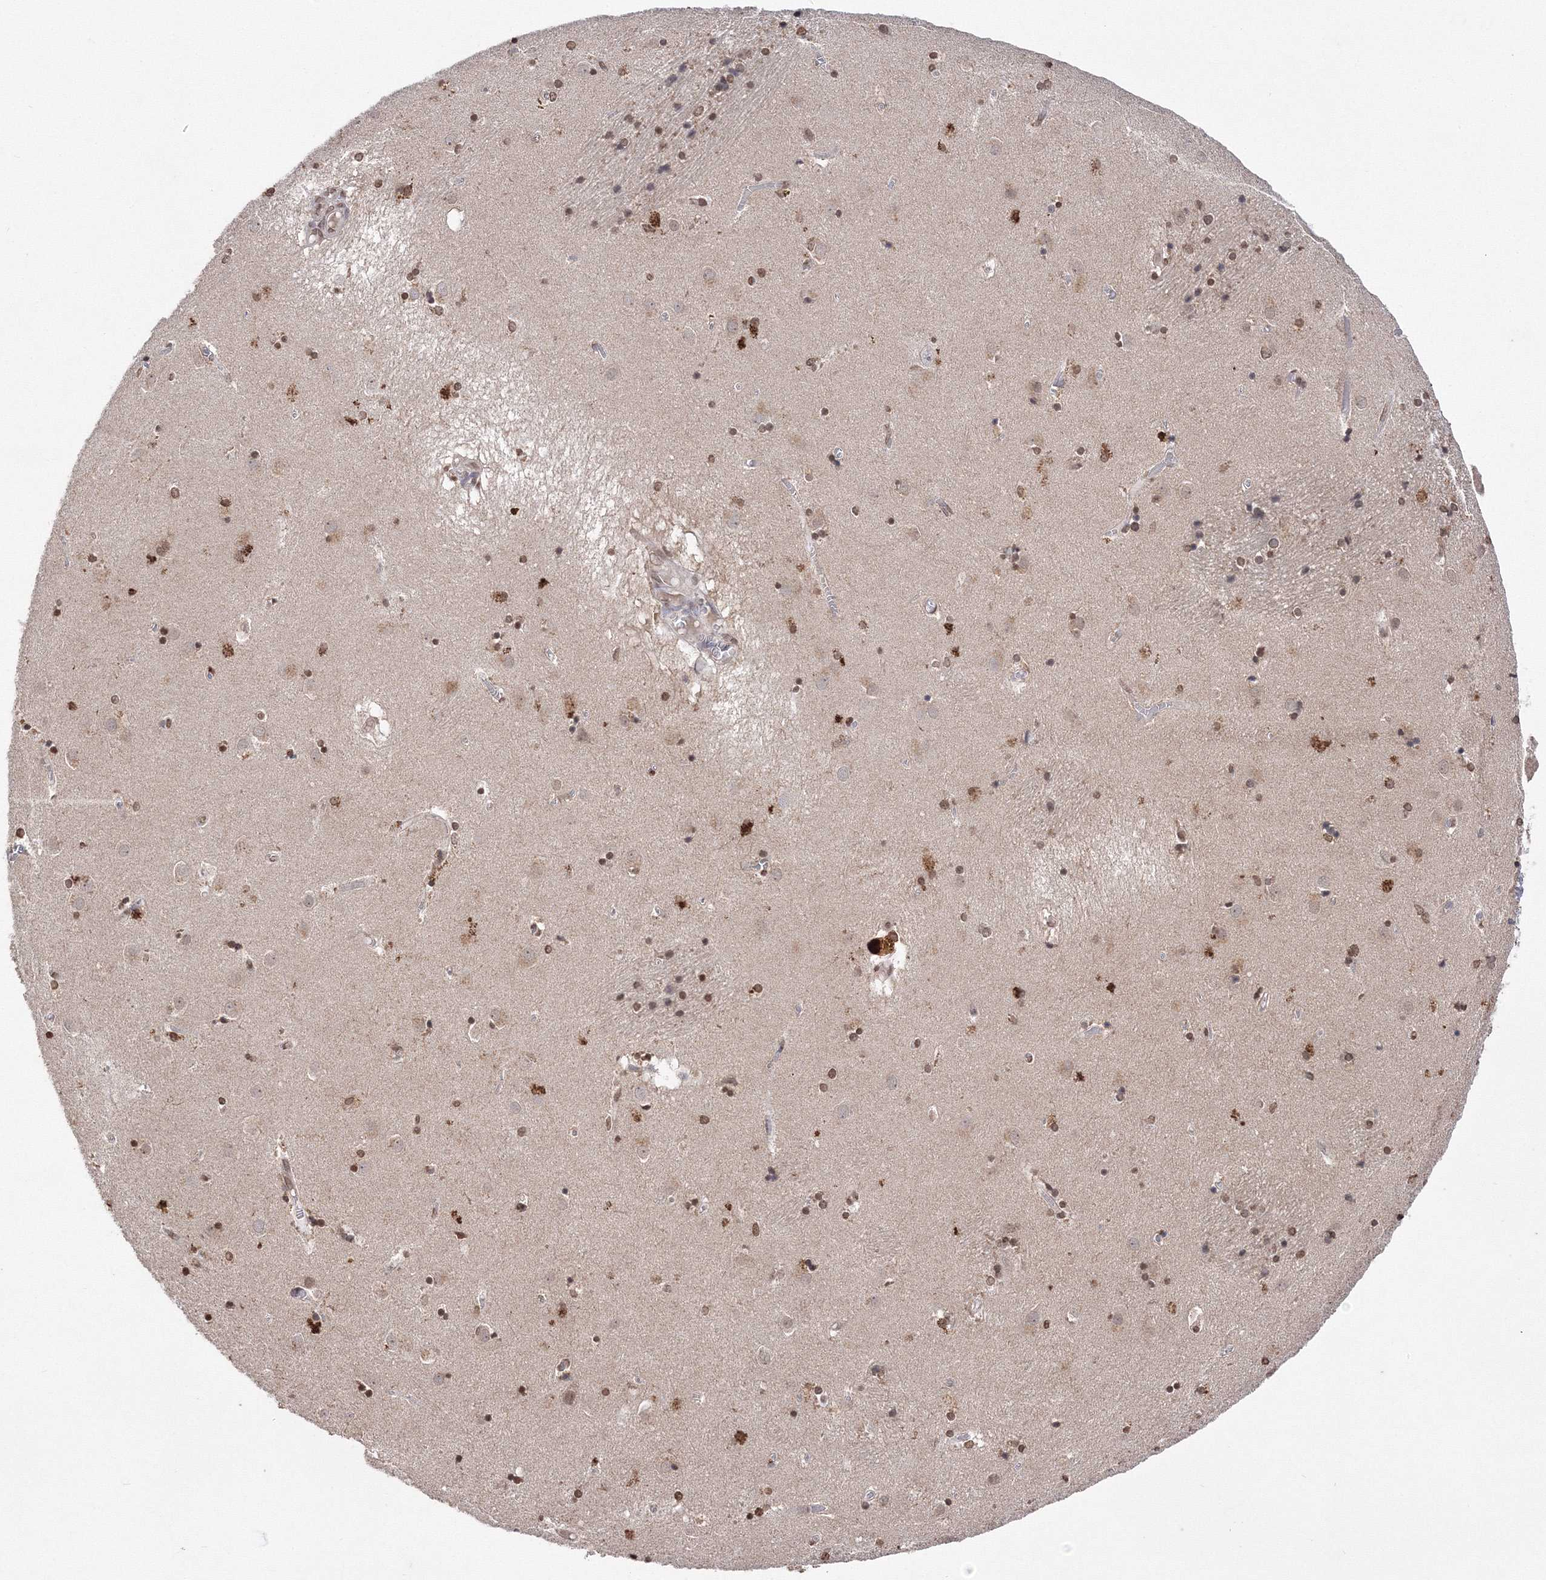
{"staining": {"intensity": "moderate", "quantity": ">75%", "location": "cytoplasmic/membranous,nuclear"}, "tissue": "caudate", "cell_type": "Glial cells", "image_type": "normal", "snomed": [{"axis": "morphology", "description": "Normal tissue, NOS"}, {"axis": "topography", "description": "Lateral ventricle wall"}], "caption": "Glial cells reveal medium levels of moderate cytoplasmic/membranous,nuclear expression in approximately >75% of cells in unremarkable caudate.", "gene": "GPN1", "patient": {"sex": "male", "age": 70}}